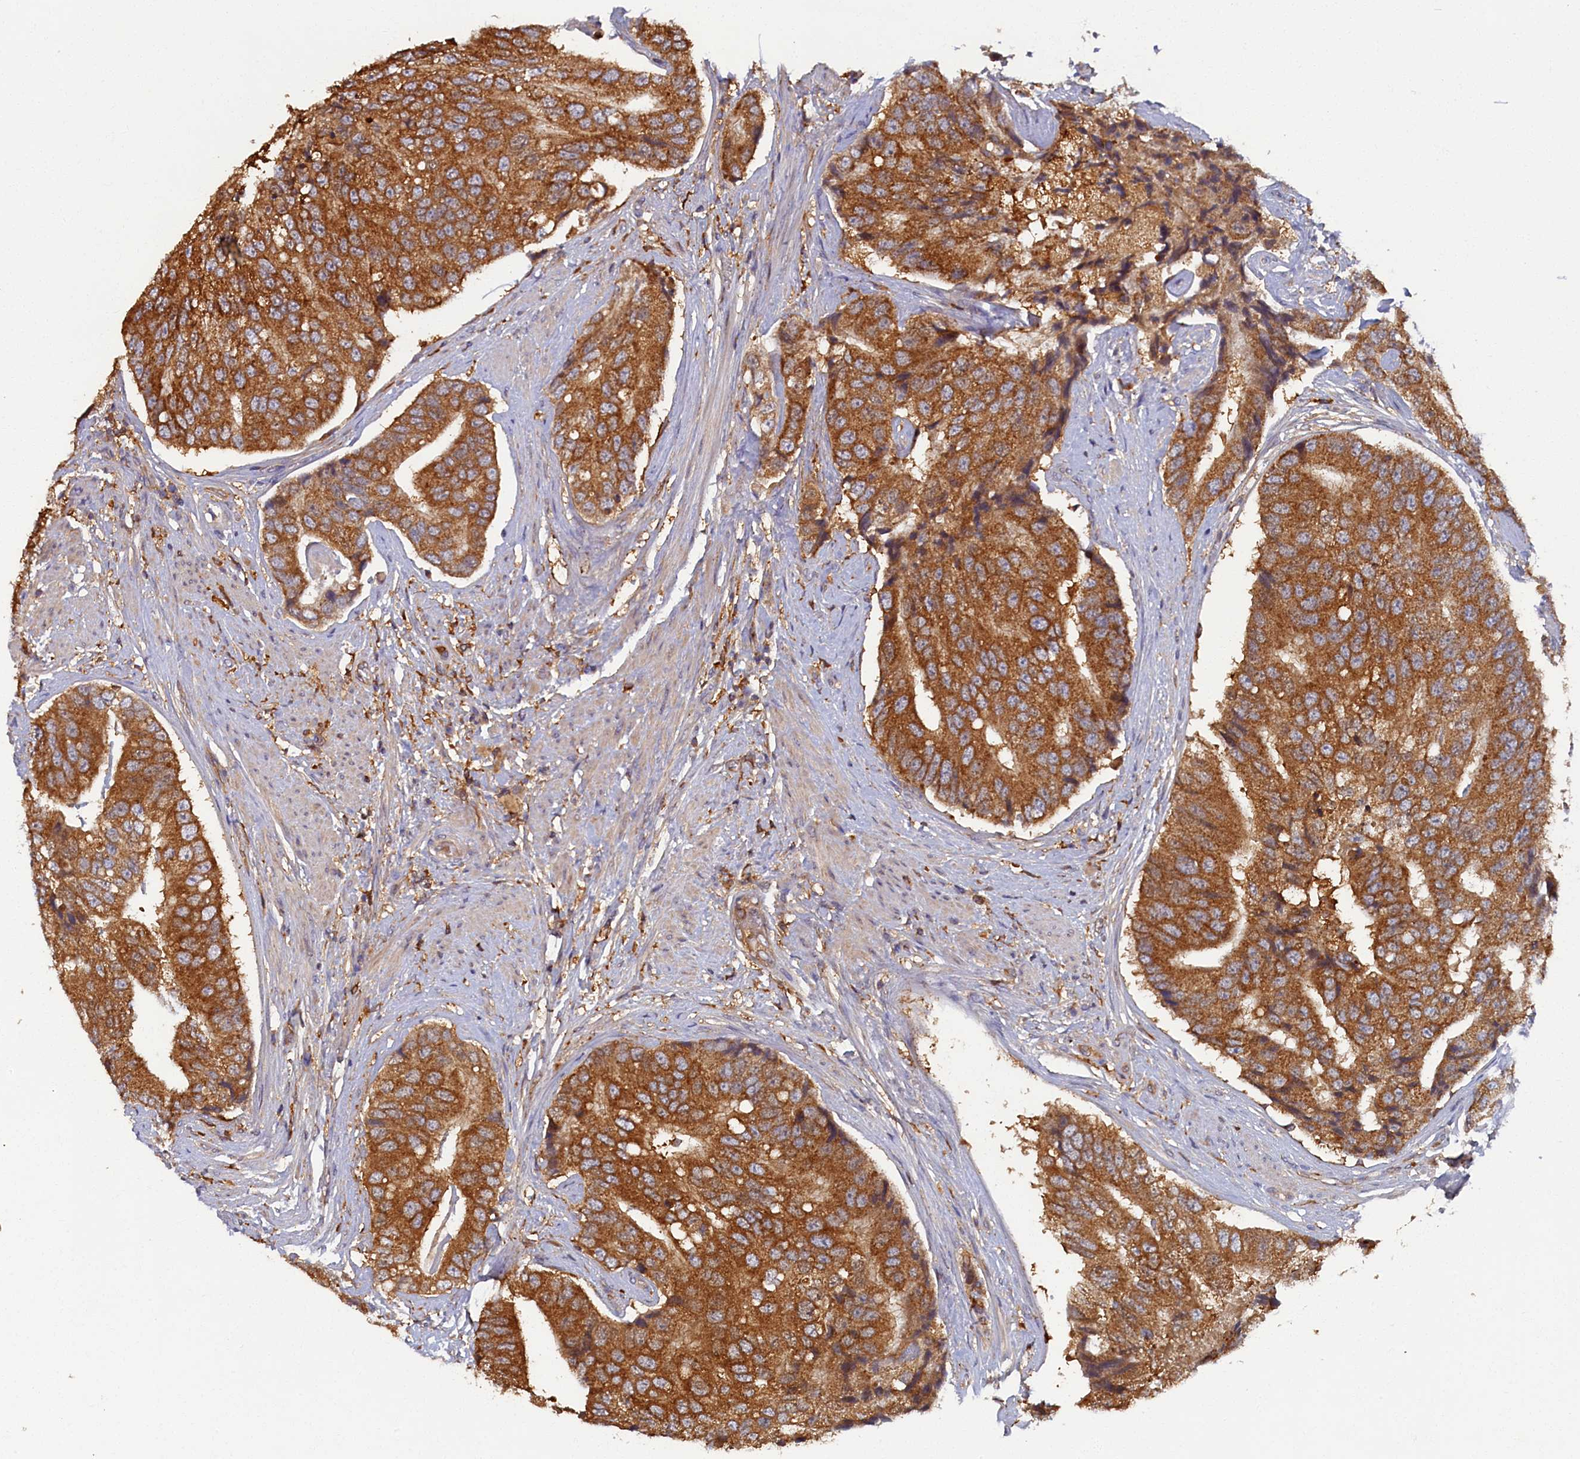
{"staining": {"intensity": "strong", "quantity": ">75%", "location": "cytoplasmic/membranous"}, "tissue": "prostate cancer", "cell_type": "Tumor cells", "image_type": "cancer", "snomed": [{"axis": "morphology", "description": "Adenocarcinoma, High grade"}, {"axis": "topography", "description": "Prostate"}], "caption": "Protein expression analysis of human prostate adenocarcinoma (high-grade) reveals strong cytoplasmic/membranous expression in approximately >75% of tumor cells.", "gene": "TIMM8B", "patient": {"sex": "male", "age": 70}}